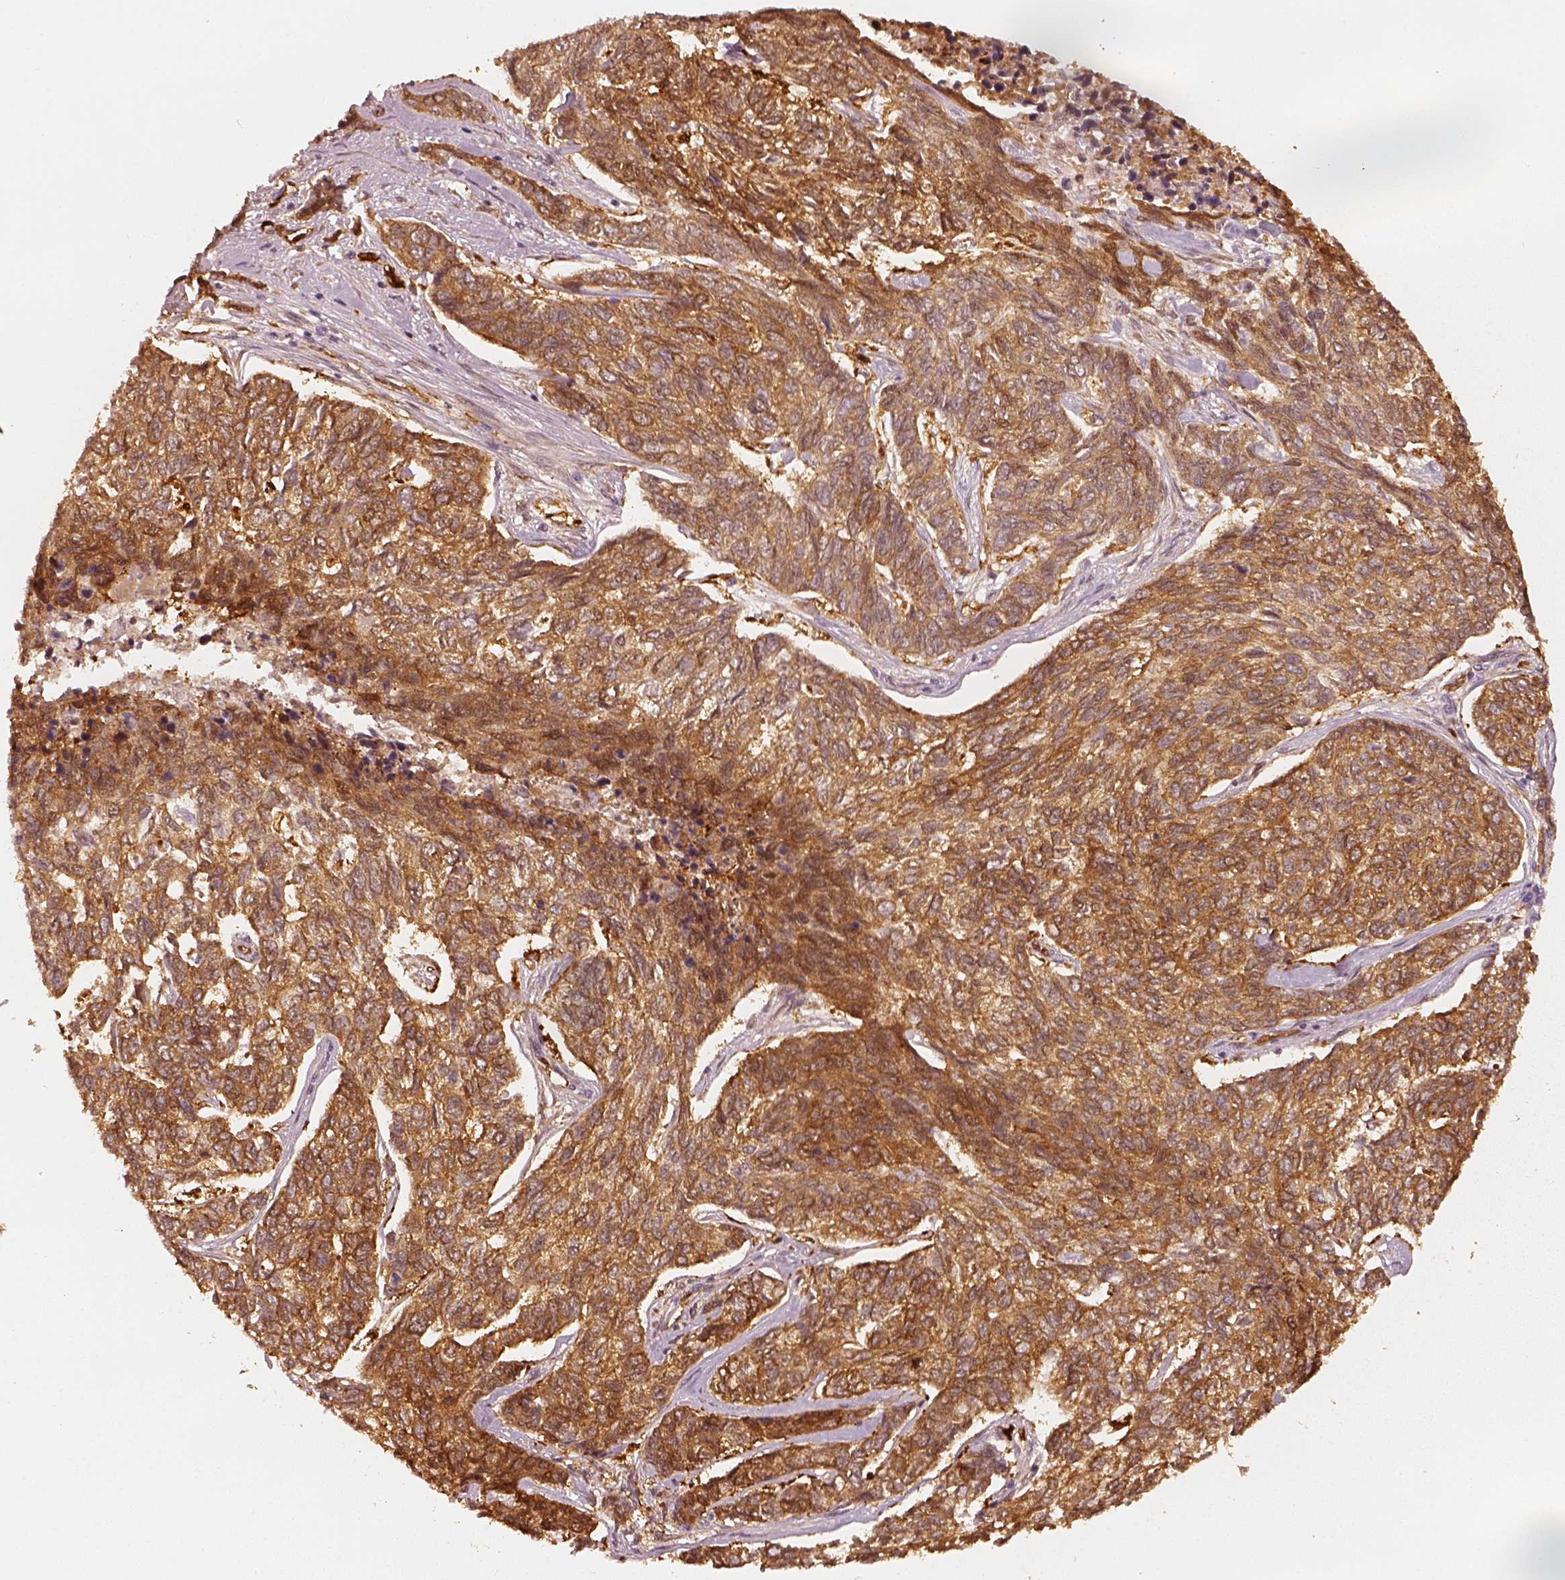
{"staining": {"intensity": "moderate", "quantity": ">75%", "location": "cytoplasmic/membranous"}, "tissue": "skin cancer", "cell_type": "Tumor cells", "image_type": "cancer", "snomed": [{"axis": "morphology", "description": "Basal cell carcinoma"}, {"axis": "topography", "description": "Skin"}], "caption": "Skin basal cell carcinoma stained with DAB immunohistochemistry reveals medium levels of moderate cytoplasmic/membranous expression in about >75% of tumor cells.", "gene": "FSCN1", "patient": {"sex": "female", "age": 65}}